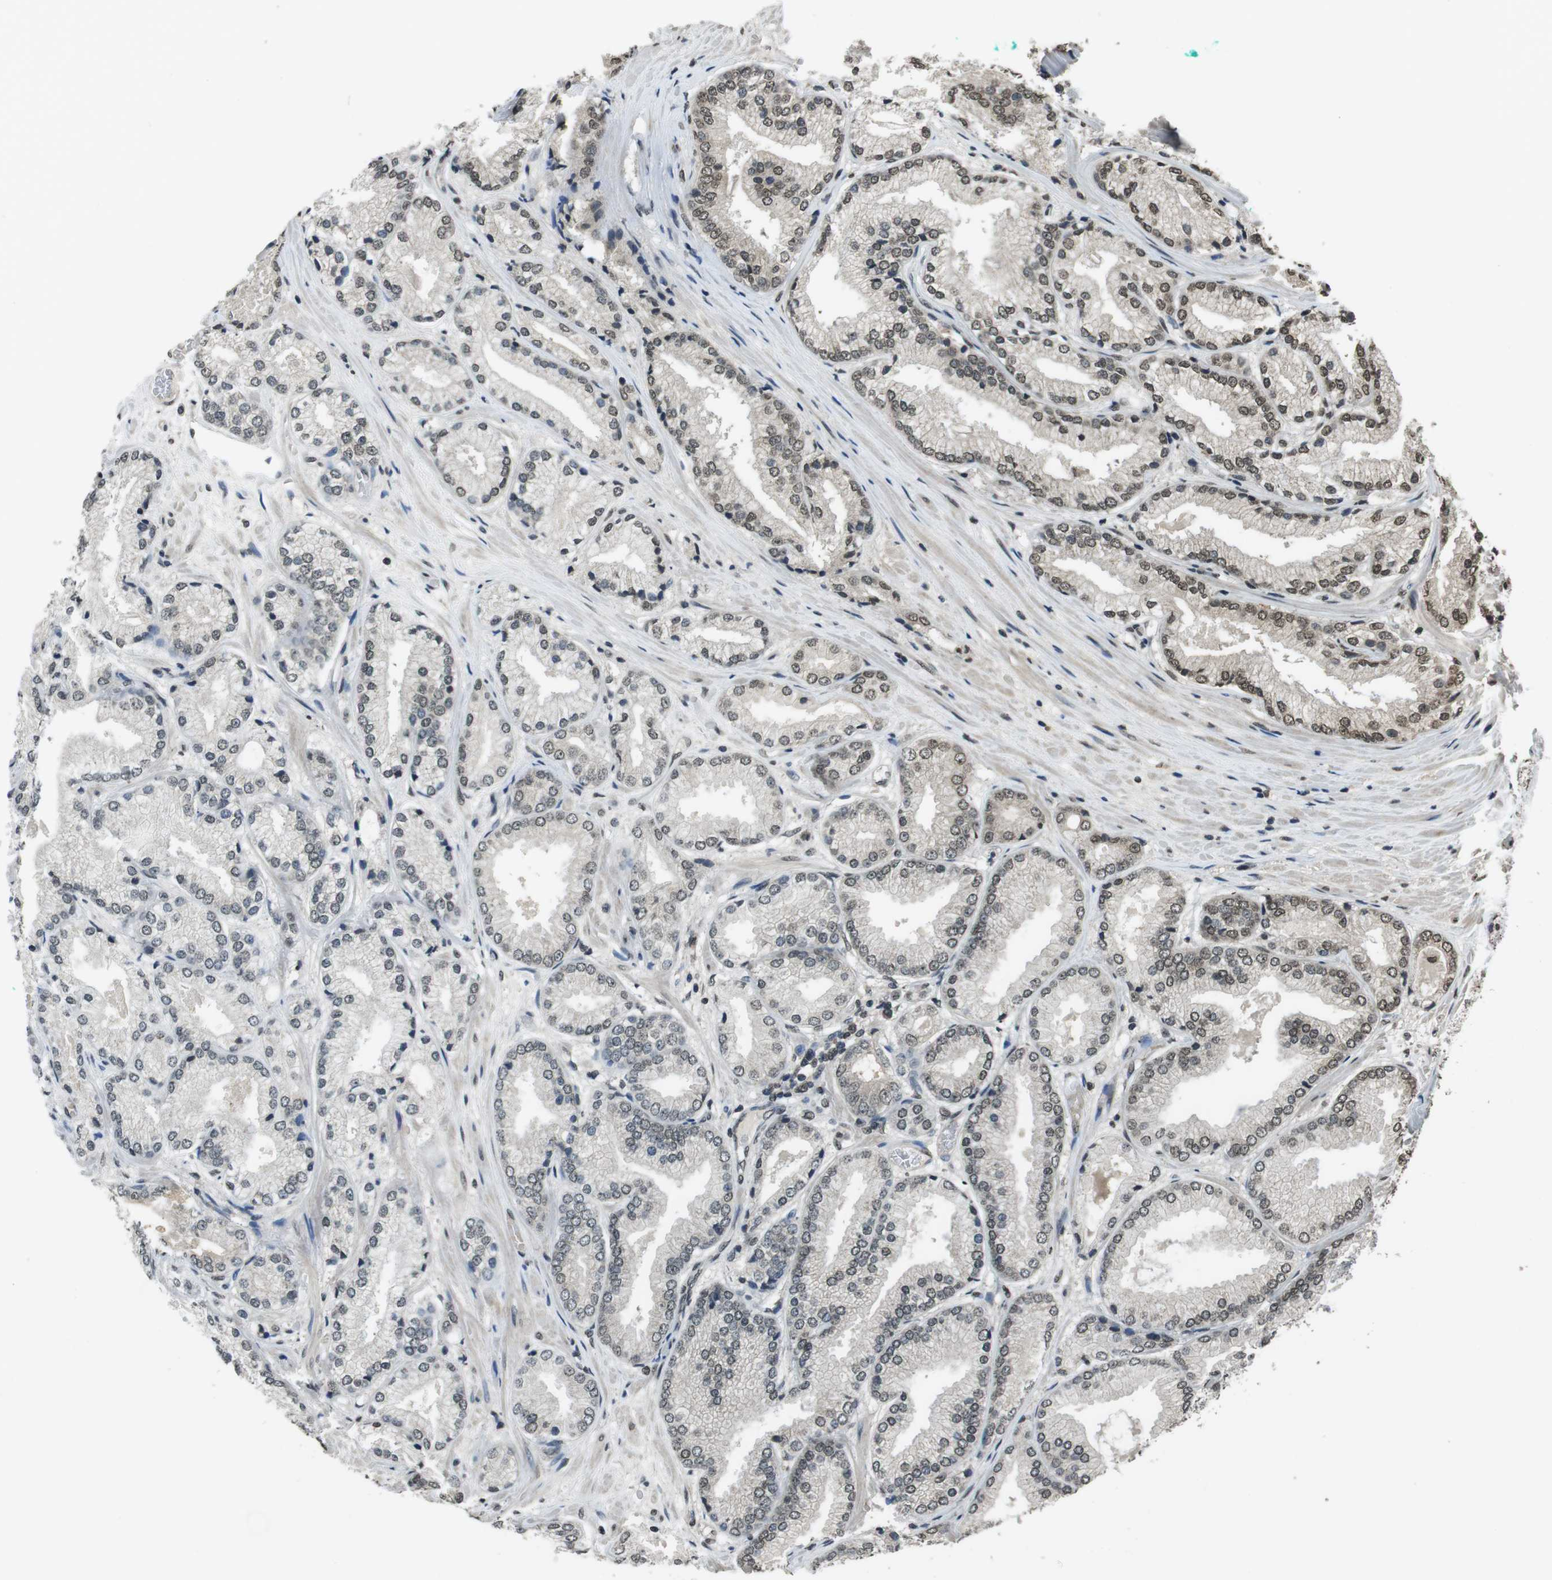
{"staining": {"intensity": "moderate", "quantity": "25%-75%", "location": "nuclear"}, "tissue": "prostate cancer", "cell_type": "Tumor cells", "image_type": "cancer", "snomed": [{"axis": "morphology", "description": "Adenocarcinoma, High grade"}, {"axis": "topography", "description": "Prostate"}], "caption": "Protein staining of prostate high-grade adenocarcinoma tissue demonstrates moderate nuclear positivity in about 25%-75% of tumor cells. The staining is performed using DAB (3,3'-diaminobenzidine) brown chromogen to label protein expression. The nuclei are counter-stained blue using hematoxylin.", "gene": "MAF", "patient": {"sex": "male", "age": 59}}